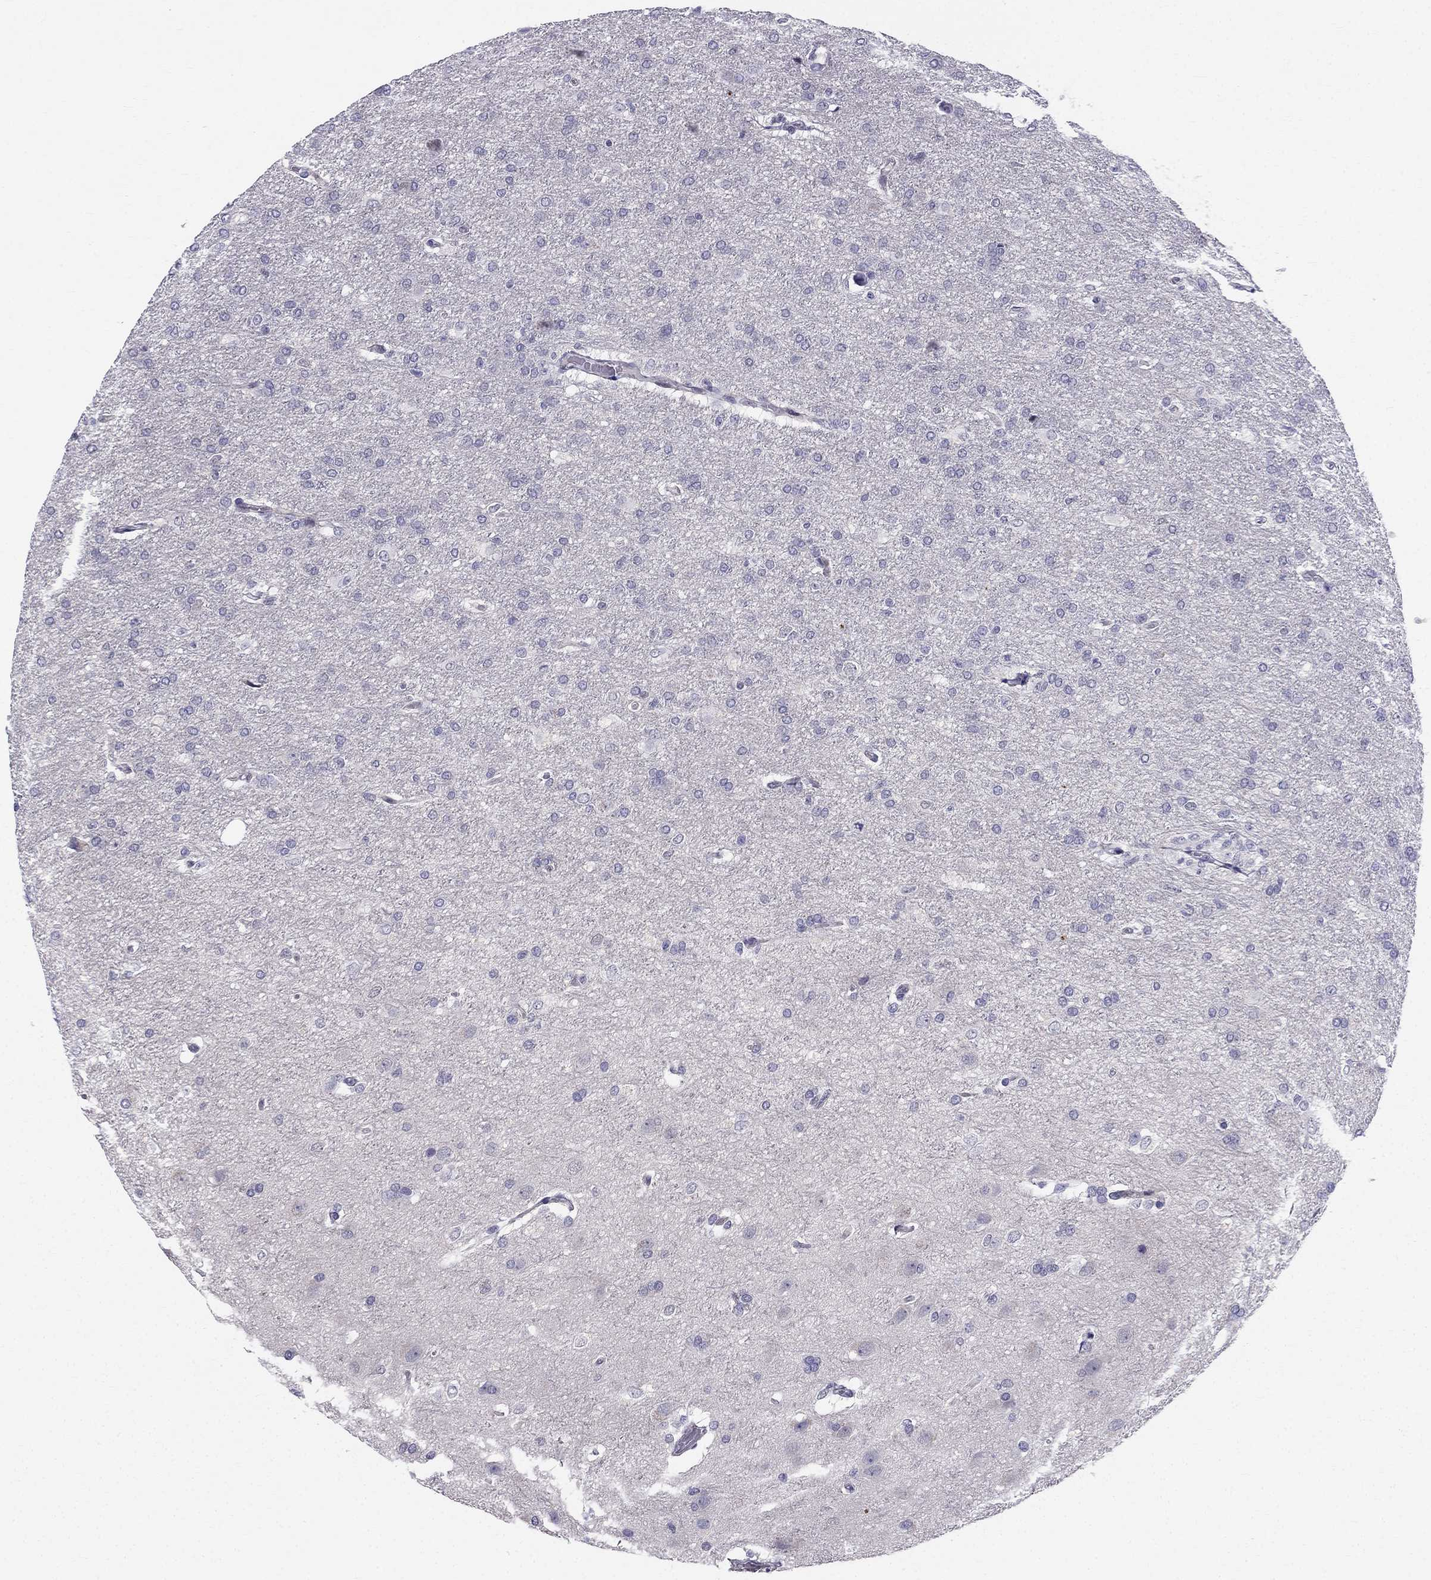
{"staining": {"intensity": "negative", "quantity": "none", "location": "none"}, "tissue": "glioma", "cell_type": "Tumor cells", "image_type": "cancer", "snomed": [{"axis": "morphology", "description": "Glioma, malignant, High grade"}, {"axis": "topography", "description": "Brain"}], "caption": "A micrograph of glioma stained for a protein exhibits no brown staining in tumor cells.", "gene": "BAG5", "patient": {"sex": "male", "age": 68}}